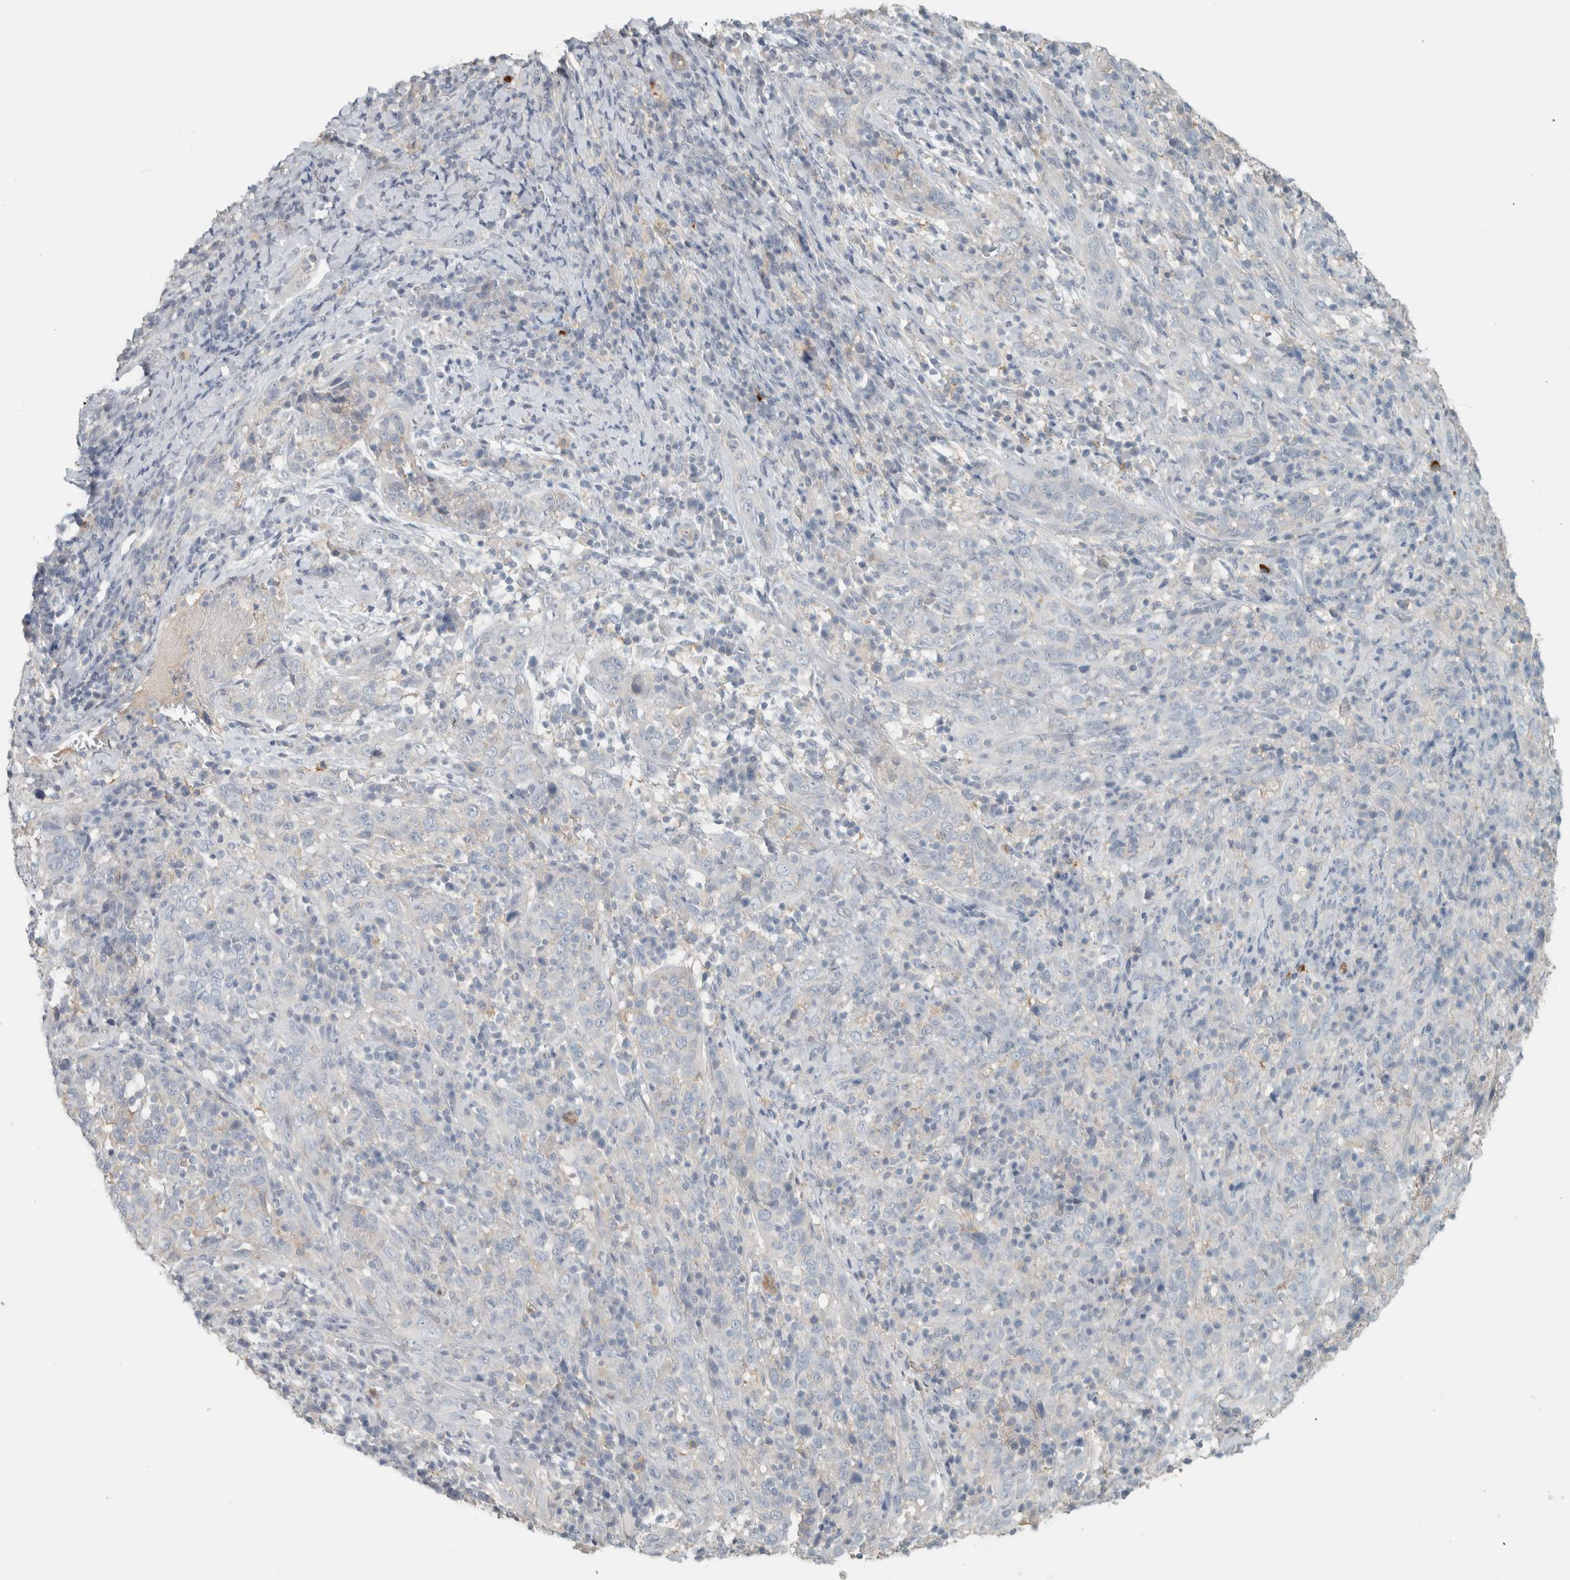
{"staining": {"intensity": "negative", "quantity": "none", "location": "none"}, "tissue": "cervical cancer", "cell_type": "Tumor cells", "image_type": "cancer", "snomed": [{"axis": "morphology", "description": "Squamous cell carcinoma, NOS"}, {"axis": "topography", "description": "Cervix"}], "caption": "A high-resolution micrograph shows immunohistochemistry (IHC) staining of cervical squamous cell carcinoma, which shows no significant staining in tumor cells. (DAB immunohistochemistry (IHC), high magnification).", "gene": "SCIN", "patient": {"sex": "female", "age": 46}}